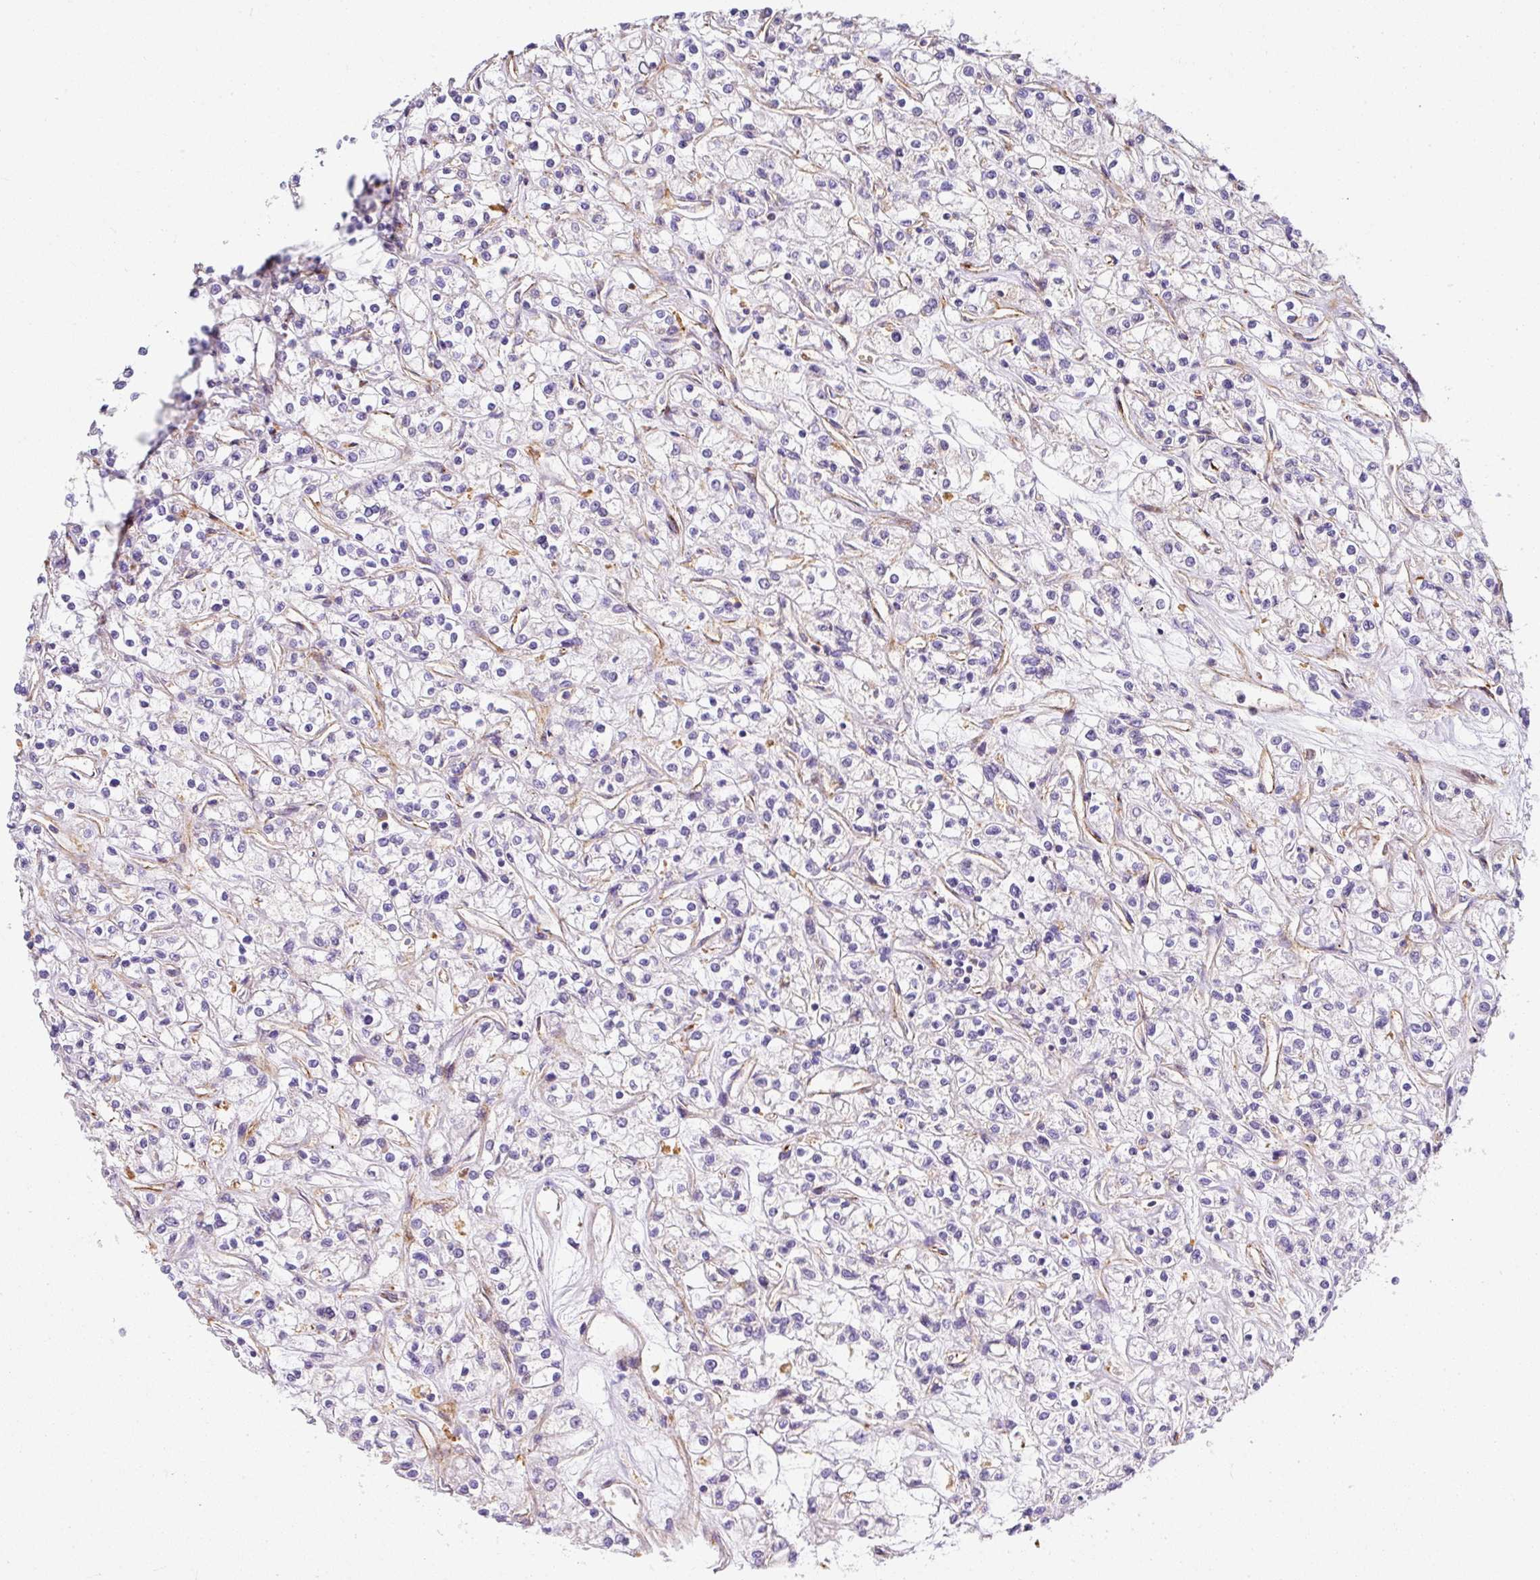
{"staining": {"intensity": "negative", "quantity": "none", "location": "none"}, "tissue": "renal cancer", "cell_type": "Tumor cells", "image_type": "cancer", "snomed": [{"axis": "morphology", "description": "Adenocarcinoma, NOS"}, {"axis": "topography", "description": "Kidney"}], "caption": "The histopathology image exhibits no staining of tumor cells in renal cancer. Nuclei are stained in blue.", "gene": "SLC25A17", "patient": {"sex": "female", "age": 59}}